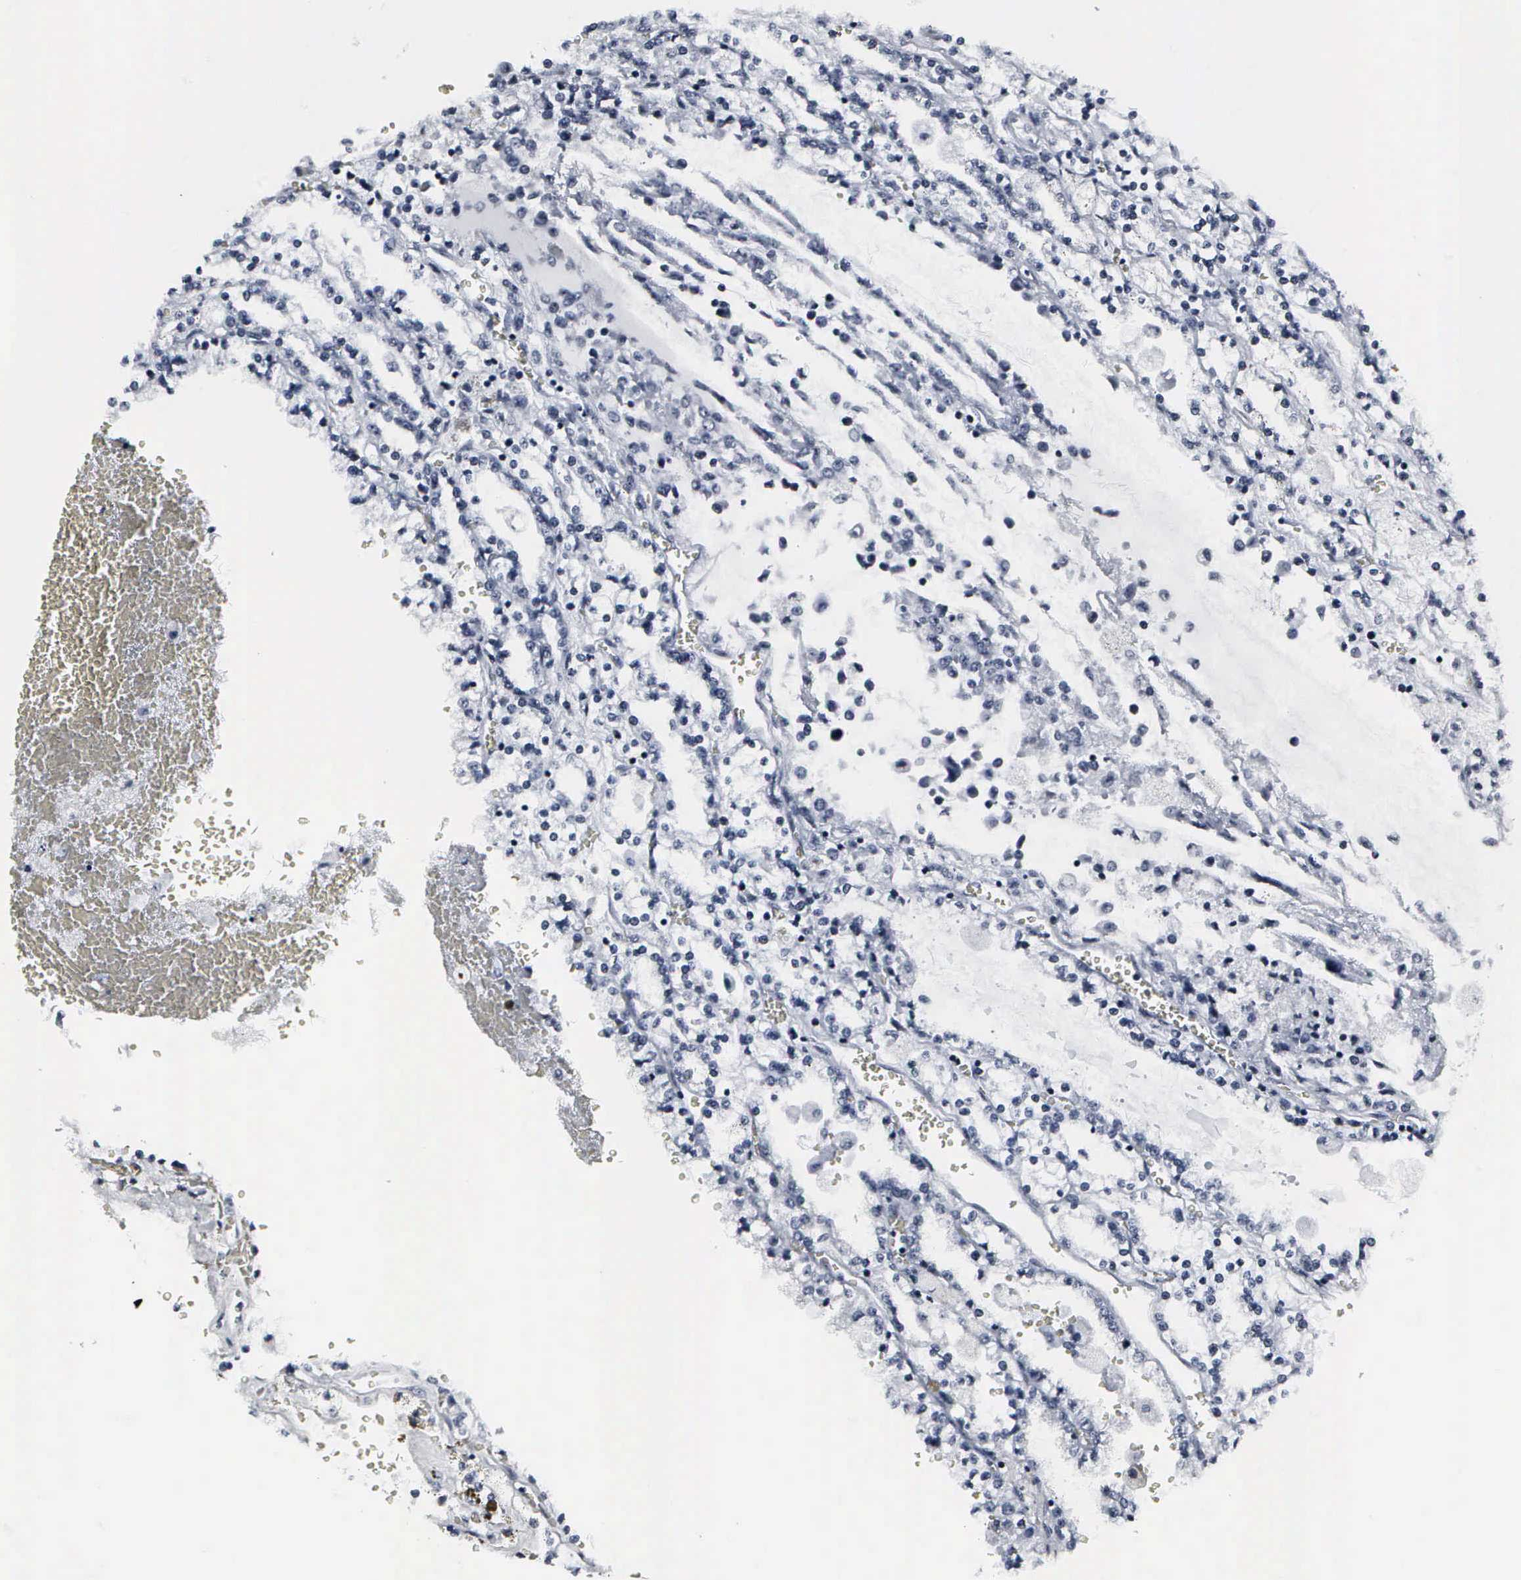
{"staining": {"intensity": "negative", "quantity": "none", "location": "none"}, "tissue": "renal cancer", "cell_type": "Tumor cells", "image_type": "cancer", "snomed": [{"axis": "morphology", "description": "Adenocarcinoma, NOS"}, {"axis": "topography", "description": "Kidney"}], "caption": "Immunohistochemical staining of renal cancer demonstrates no significant positivity in tumor cells. The staining was performed using DAB to visualize the protein expression in brown, while the nuclei were stained in blue with hematoxylin (Magnification: 20x).", "gene": "DGCR2", "patient": {"sex": "female", "age": 56}}